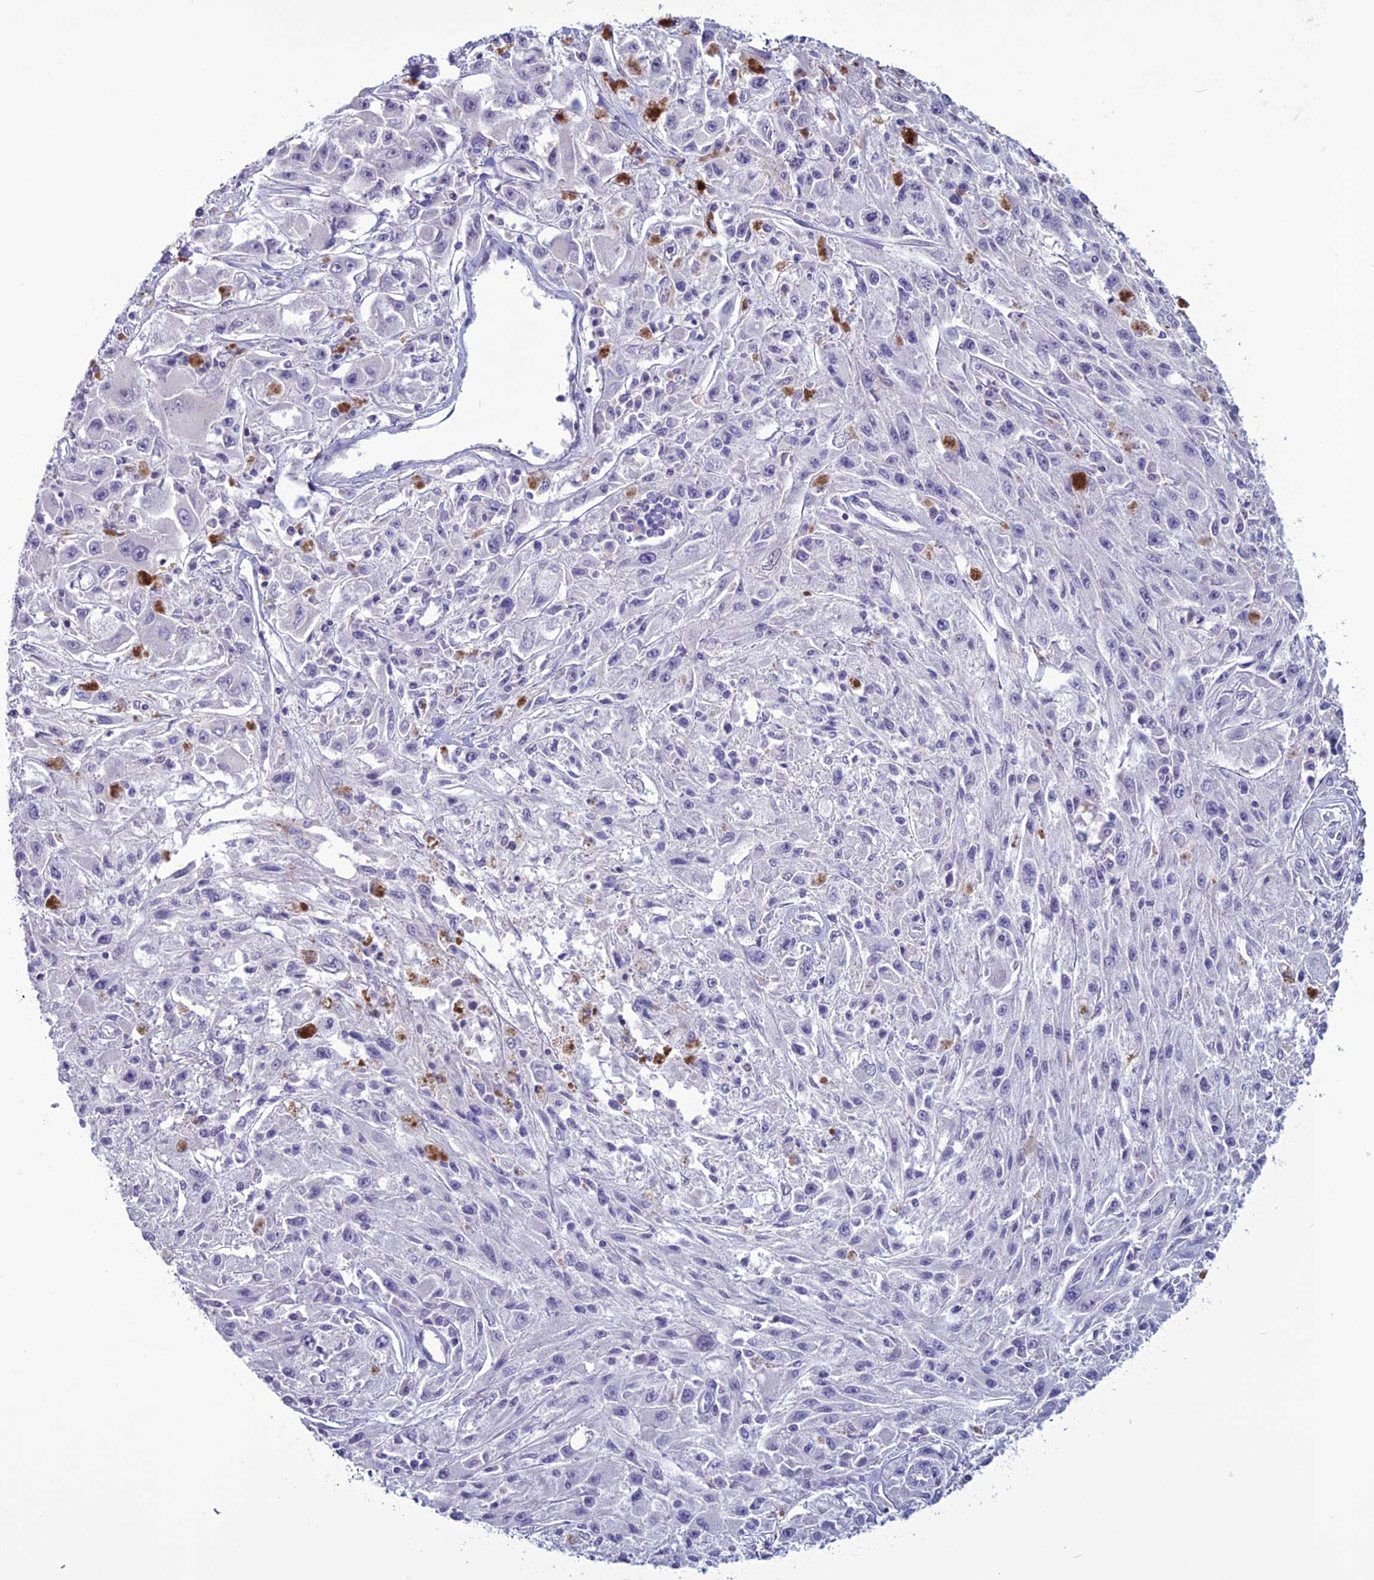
{"staining": {"intensity": "negative", "quantity": "none", "location": "none"}, "tissue": "melanoma", "cell_type": "Tumor cells", "image_type": "cancer", "snomed": [{"axis": "morphology", "description": "Malignant melanoma, Metastatic site"}, {"axis": "topography", "description": "Skin"}], "caption": "This is a histopathology image of immunohistochemistry staining of melanoma, which shows no positivity in tumor cells.", "gene": "CLEC2L", "patient": {"sex": "male", "age": 53}}